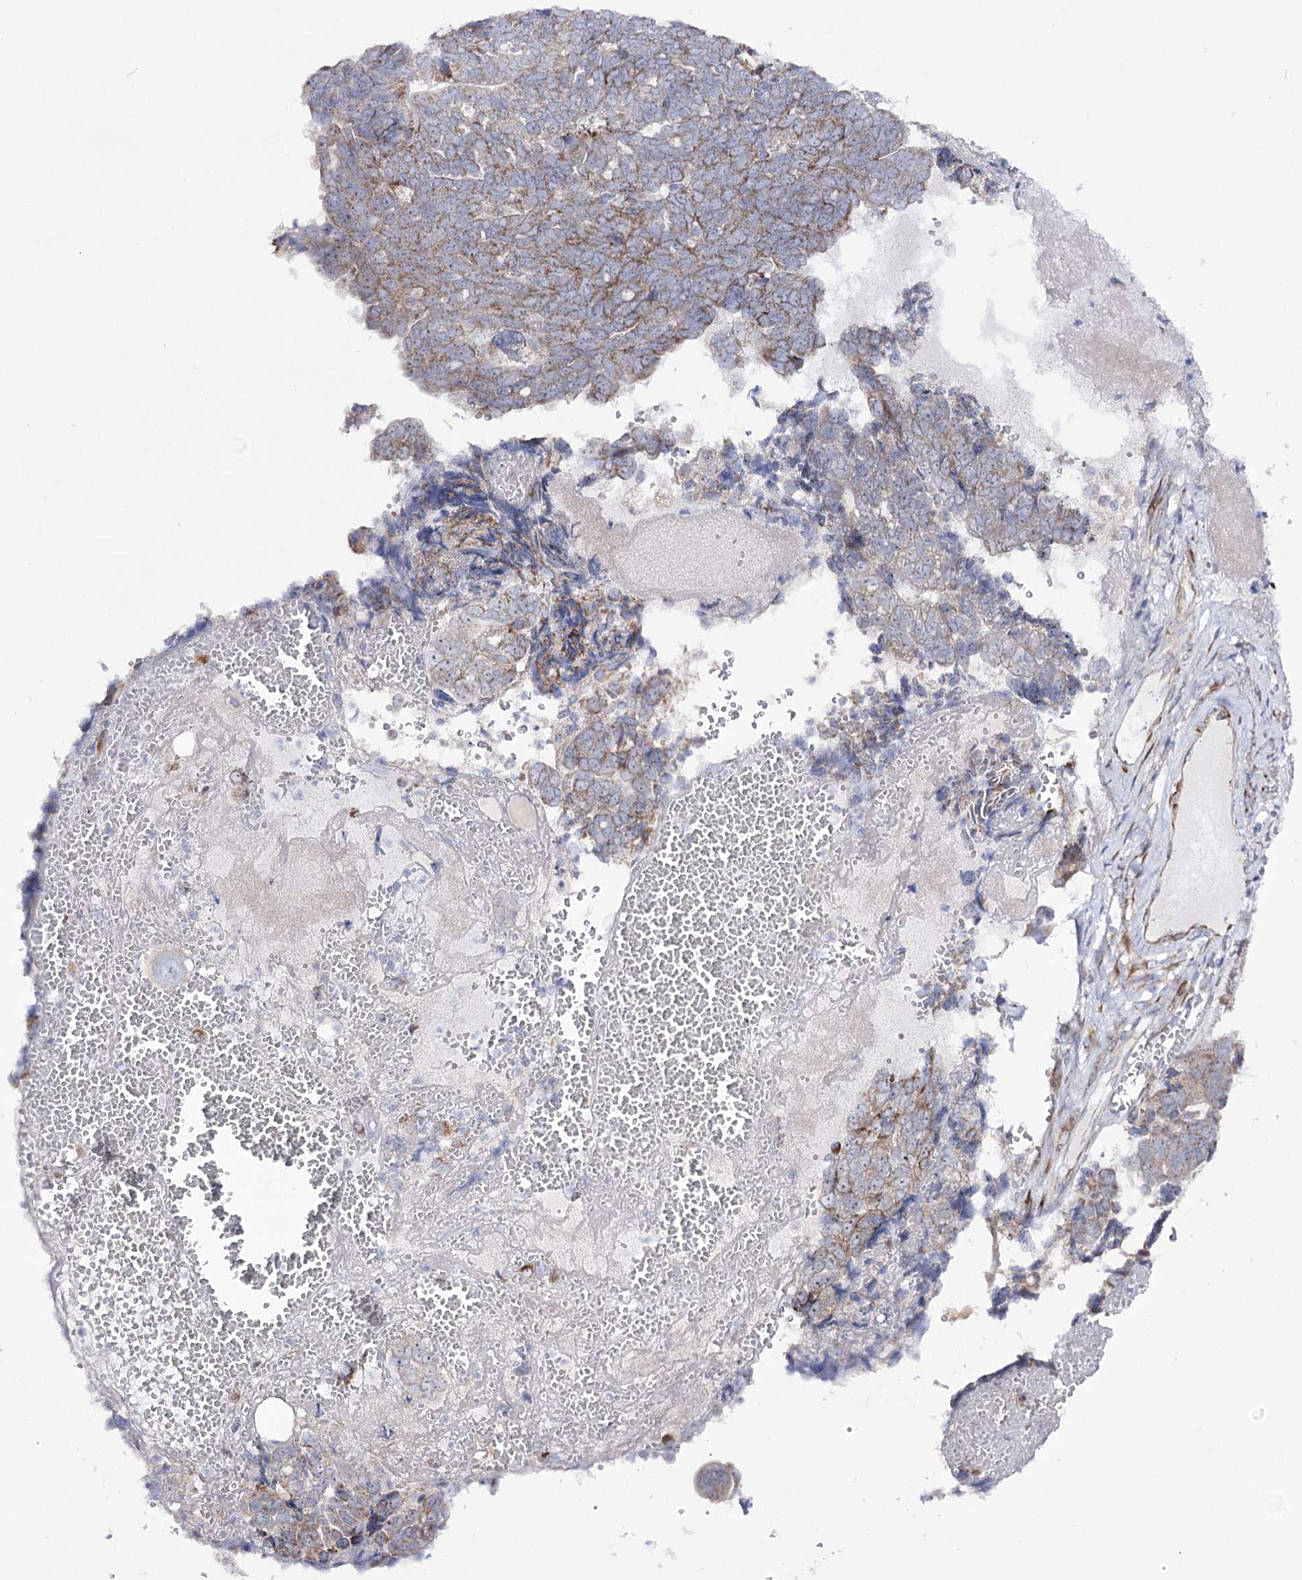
{"staining": {"intensity": "weak", "quantity": "25%-75%", "location": "cytoplasmic/membranous"}, "tissue": "ovarian cancer", "cell_type": "Tumor cells", "image_type": "cancer", "snomed": [{"axis": "morphology", "description": "Cystadenocarcinoma, serous, NOS"}, {"axis": "topography", "description": "Ovary"}], "caption": "Immunohistochemical staining of human serous cystadenocarcinoma (ovarian) shows low levels of weak cytoplasmic/membranous protein expression in approximately 25%-75% of tumor cells. Nuclei are stained in blue.", "gene": "METTL5", "patient": {"sex": "female", "age": 79}}